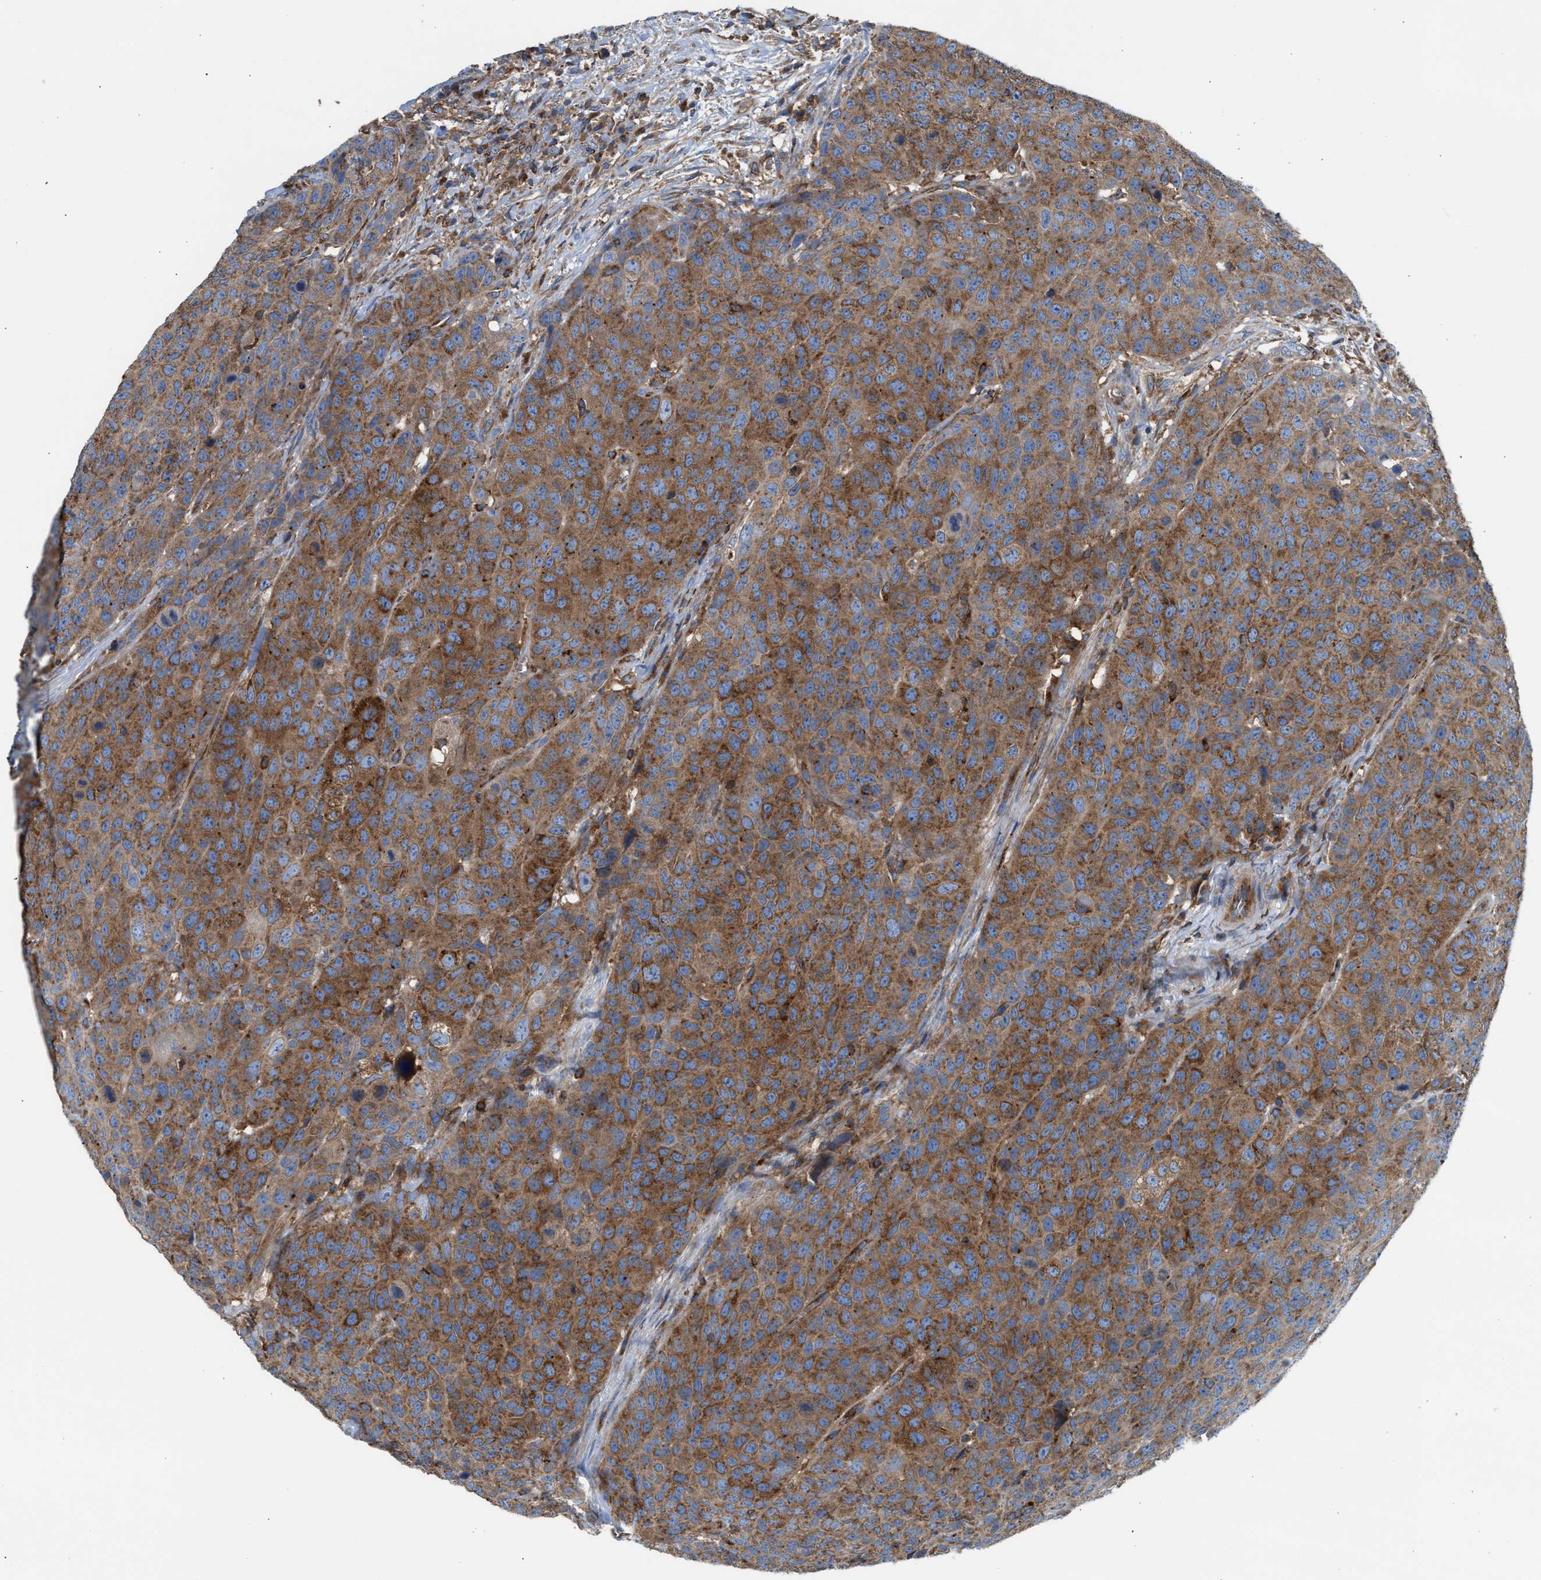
{"staining": {"intensity": "strong", "quantity": ">75%", "location": "cytoplasmic/membranous"}, "tissue": "head and neck cancer", "cell_type": "Tumor cells", "image_type": "cancer", "snomed": [{"axis": "morphology", "description": "Squamous cell carcinoma, NOS"}, {"axis": "topography", "description": "Head-Neck"}], "caption": "Tumor cells exhibit high levels of strong cytoplasmic/membranous positivity in approximately >75% of cells in human head and neck squamous cell carcinoma. (Brightfield microscopy of DAB IHC at high magnification).", "gene": "TBC1D15", "patient": {"sex": "male", "age": 66}}